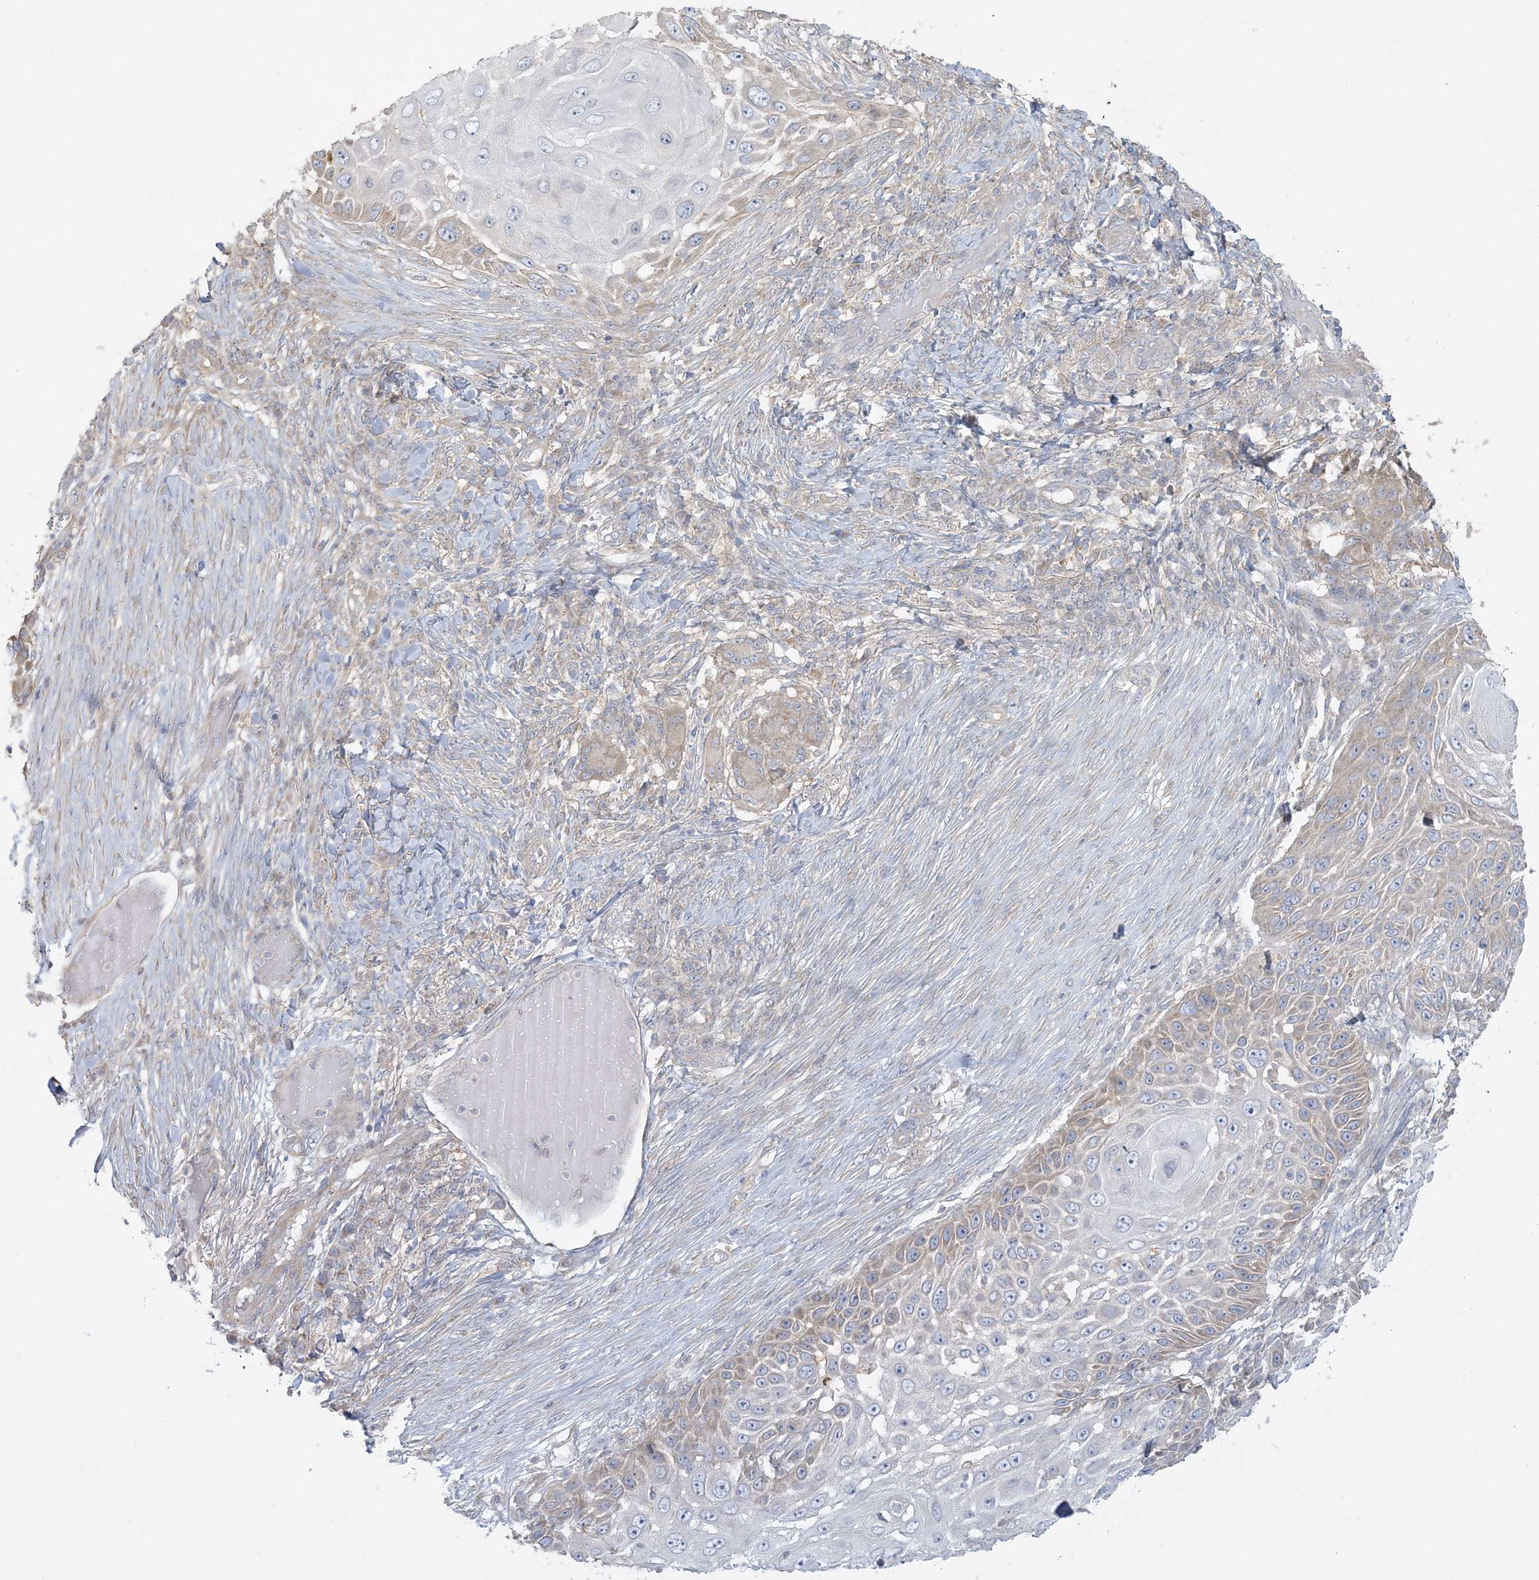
{"staining": {"intensity": "weak", "quantity": "25%-75%", "location": "cytoplasmic/membranous"}, "tissue": "skin cancer", "cell_type": "Tumor cells", "image_type": "cancer", "snomed": [{"axis": "morphology", "description": "Squamous cell carcinoma, NOS"}, {"axis": "topography", "description": "Skin"}], "caption": "Human skin cancer (squamous cell carcinoma) stained for a protein (brown) displays weak cytoplasmic/membranous positive staining in about 25%-75% of tumor cells.", "gene": "ZC3H6", "patient": {"sex": "female", "age": 44}}